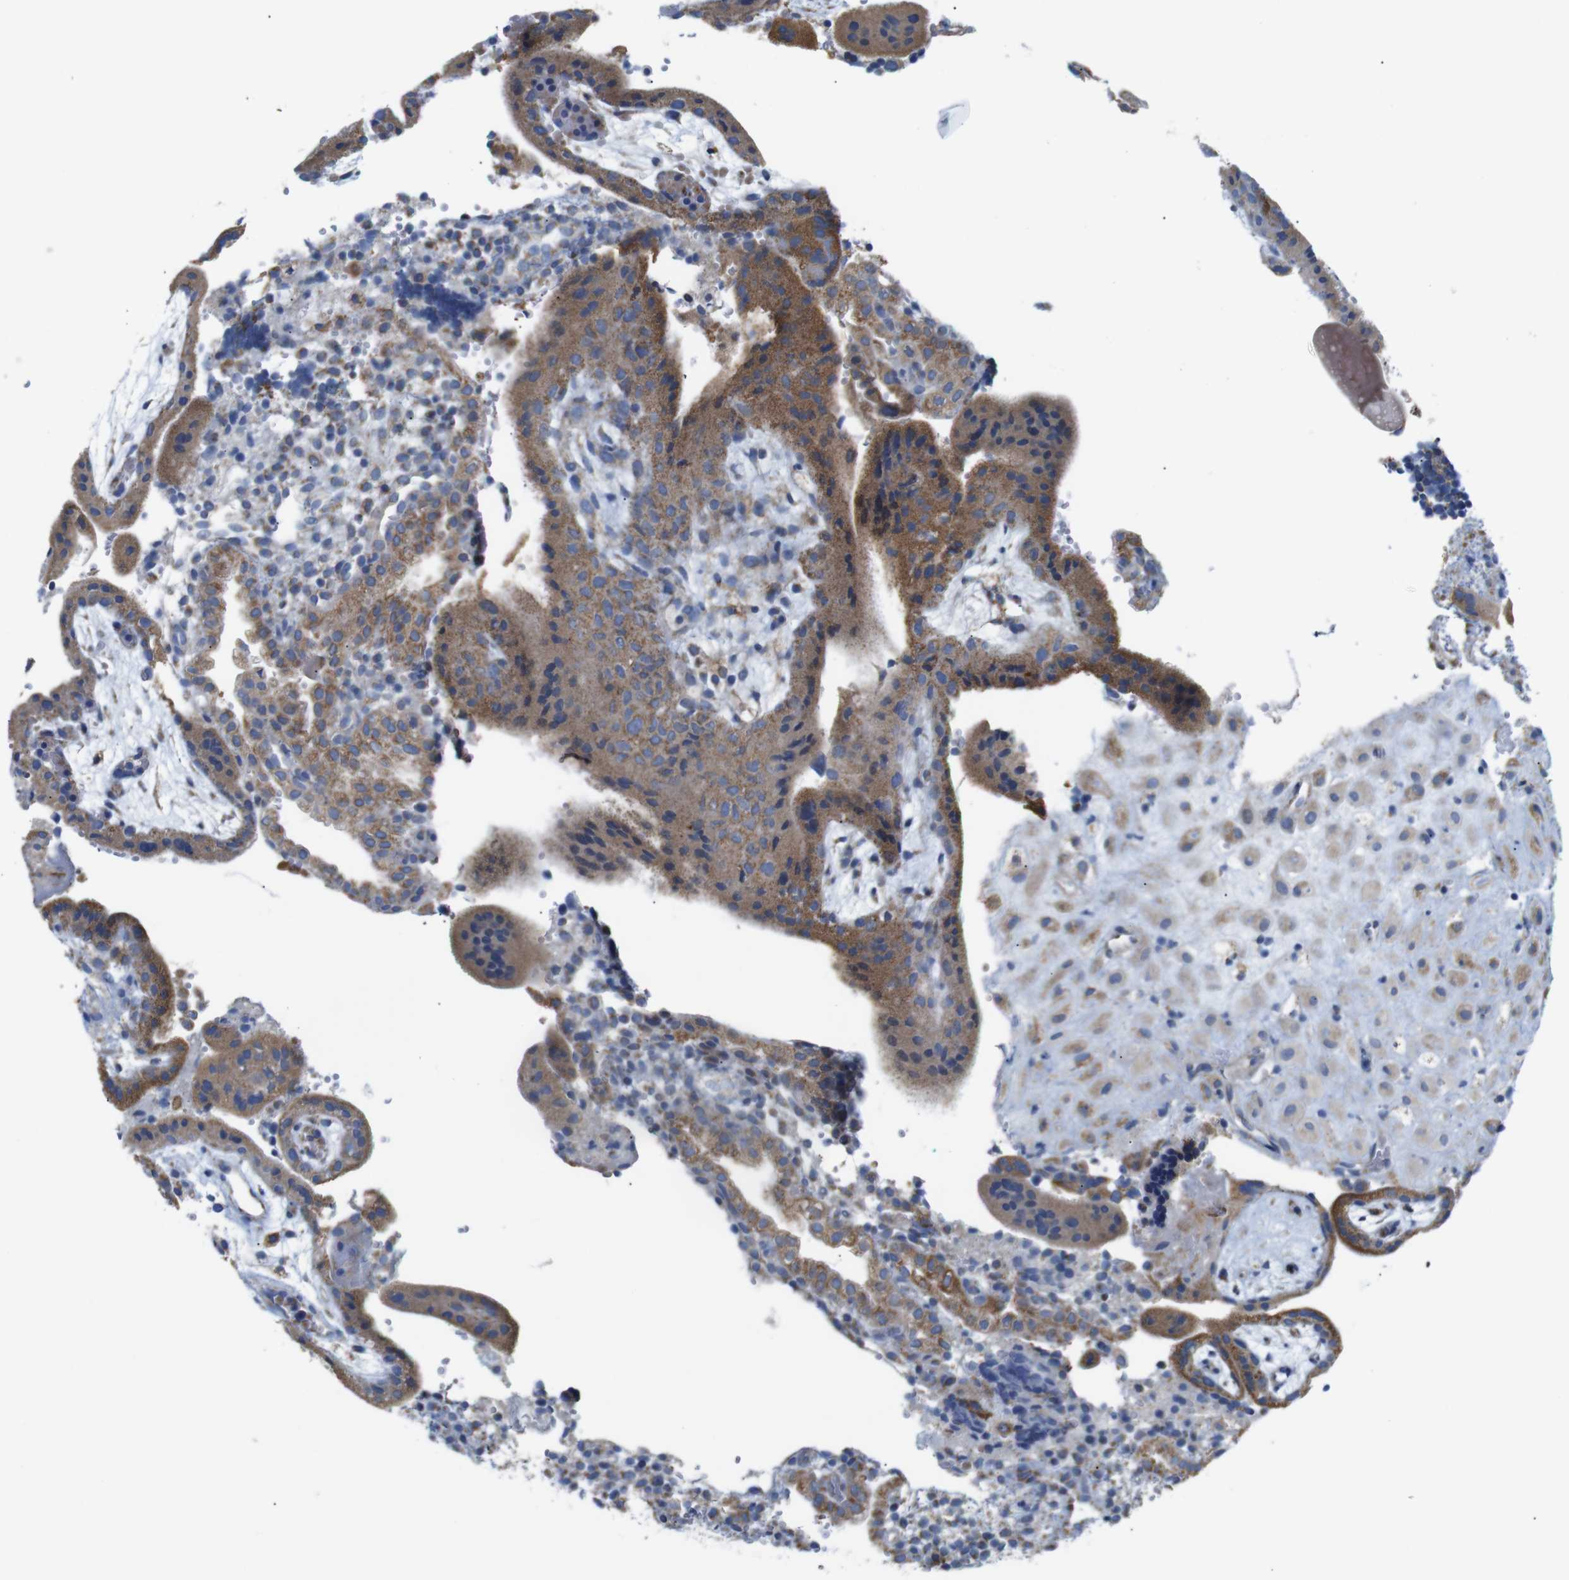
{"staining": {"intensity": "moderate", "quantity": ">75%", "location": "cytoplasmic/membranous"}, "tissue": "placenta", "cell_type": "Decidual cells", "image_type": "normal", "snomed": [{"axis": "morphology", "description": "Normal tissue, NOS"}, {"axis": "topography", "description": "Placenta"}], "caption": "Protein analysis of unremarkable placenta exhibits moderate cytoplasmic/membranous expression in about >75% of decidual cells.", "gene": "FAM171B", "patient": {"sex": "female", "age": 18}}